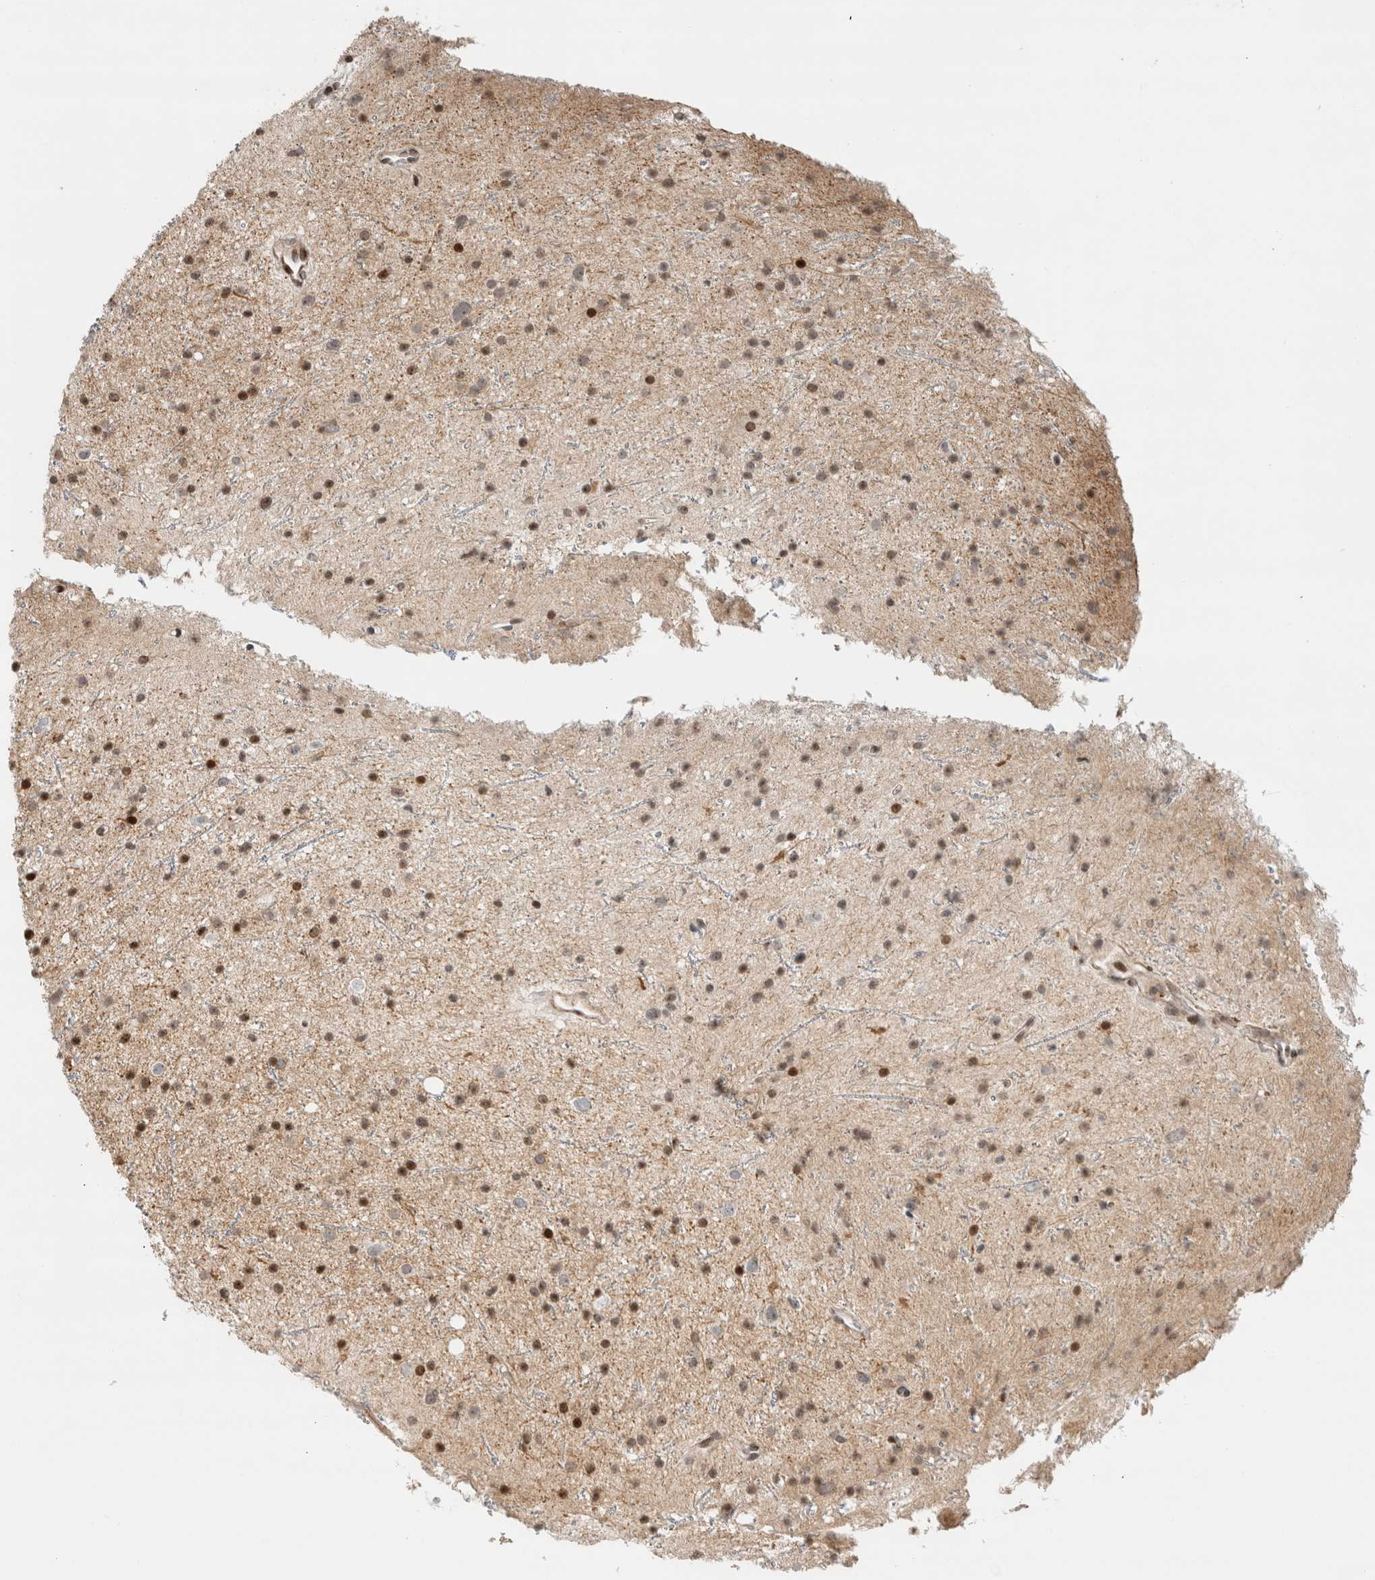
{"staining": {"intensity": "moderate", "quantity": "25%-75%", "location": "nuclear"}, "tissue": "glioma", "cell_type": "Tumor cells", "image_type": "cancer", "snomed": [{"axis": "morphology", "description": "Glioma, malignant, Low grade"}, {"axis": "topography", "description": "Cerebral cortex"}], "caption": "Protein analysis of glioma tissue exhibits moderate nuclear staining in about 25%-75% of tumor cells.", "gene": "GINS4", "patient": {"sex": "female", "age": 39}}